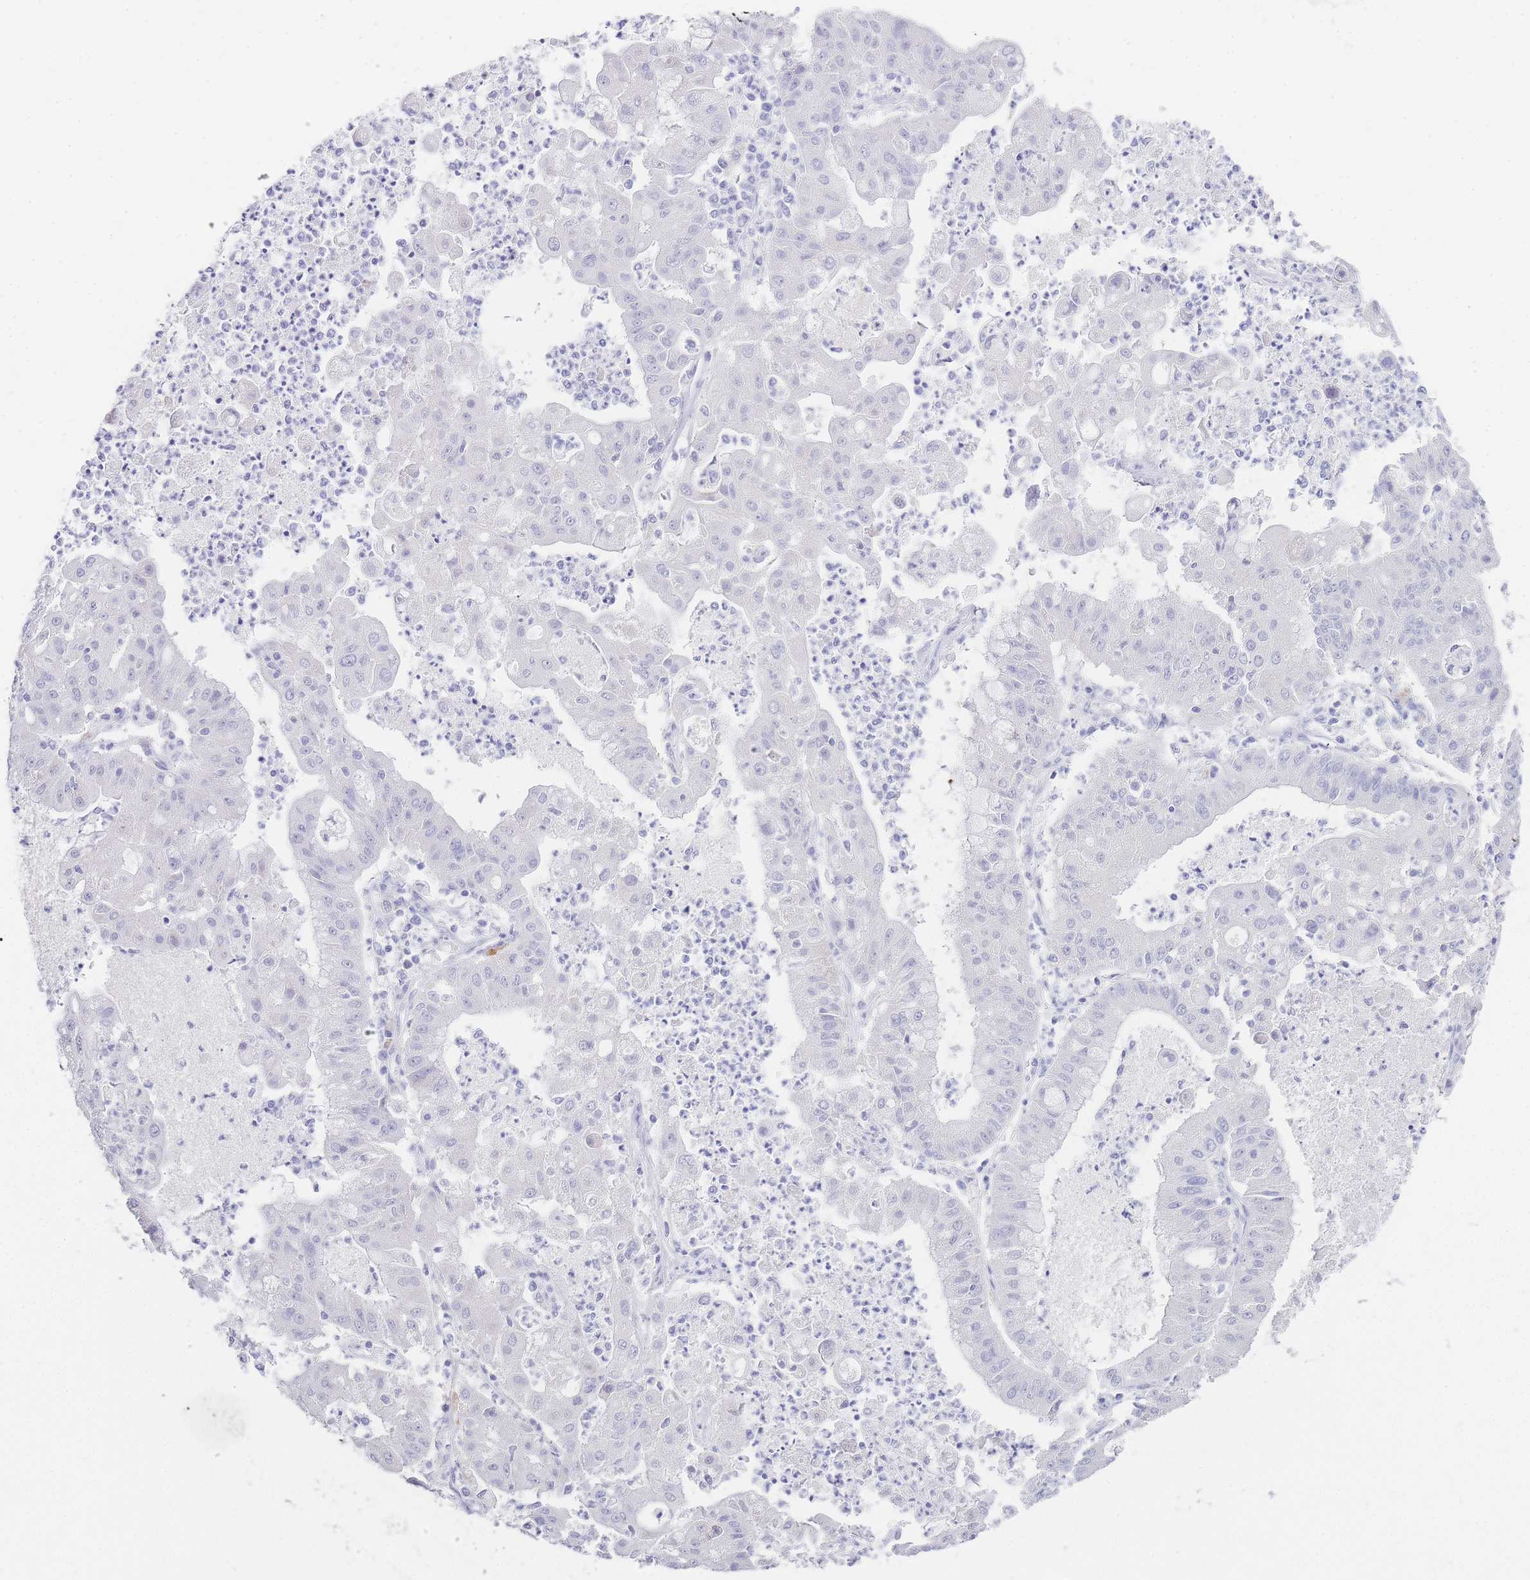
{"staining": {"intensity": "negative", "quantity": "none", "location": "none"}, "tissue": "ovarian cancer", "cell_type": "Tumor cells", "image_type": "cancer", "snomed": [{"axis": "morphology", "description": "Cystadenocarcinoma, mucinous, NOS"}, {"axis": "topography", "description": "Ovary"}], "caption": "Immunohistochemistry (IHC) of ovarian mucinous cystadenocarcinoma shows no expression in tumor cells.", "gene": "RHO", "patient": {"sex": "female", "age": 70}}